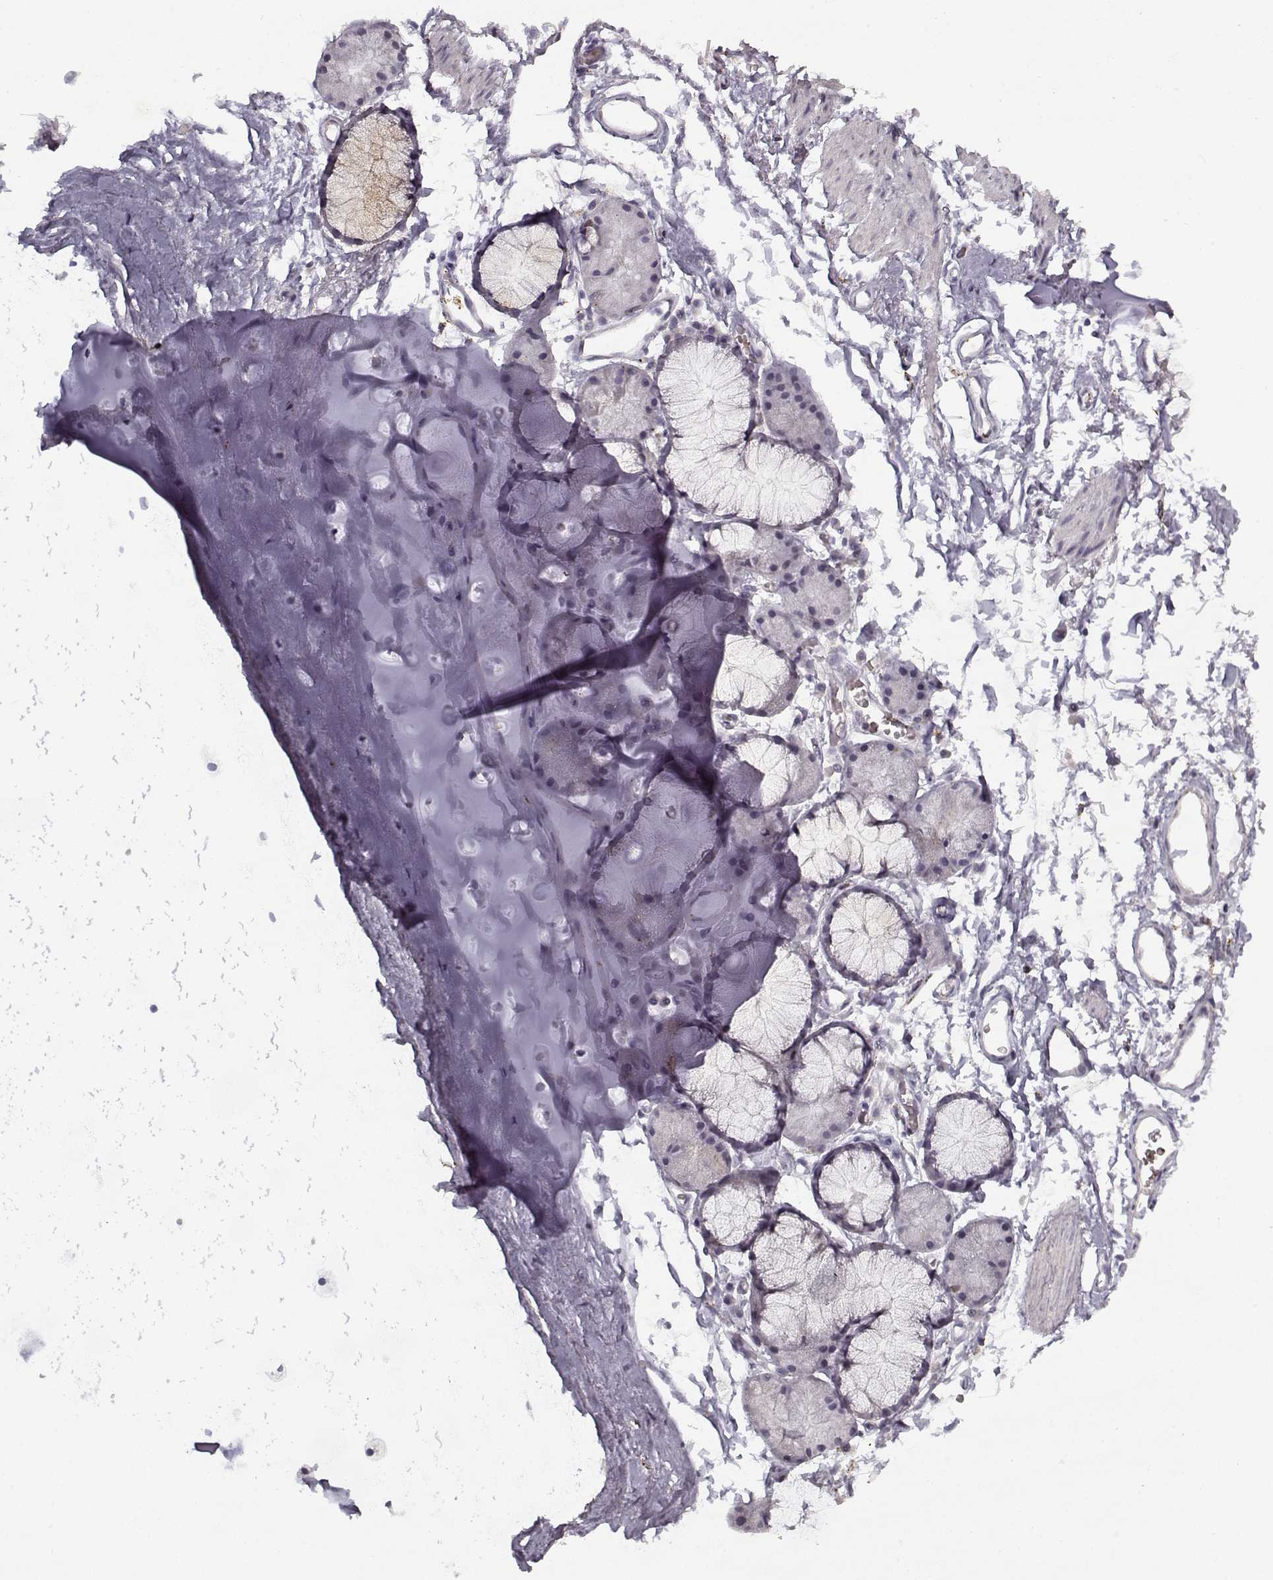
{"staining": {"intensity": "negative", "quantity": "none", "location": "none"}, "tissue": "adipose tissue", "cell_type": "Adipocytes", "image_type": "normal", "snomed": [{"axis": "morphology", "description": "Normal tissue, NOS"}, {"axis": "topography", "description": "Cartilage tissue"}, {"axis": "topography", "description": "Bronchus"}], "caption": "Image shows no protein expression in adipocytes of benign adipose tissue.", "gene": "SNCA", "patient": {"sex": "female", "age": 79}}